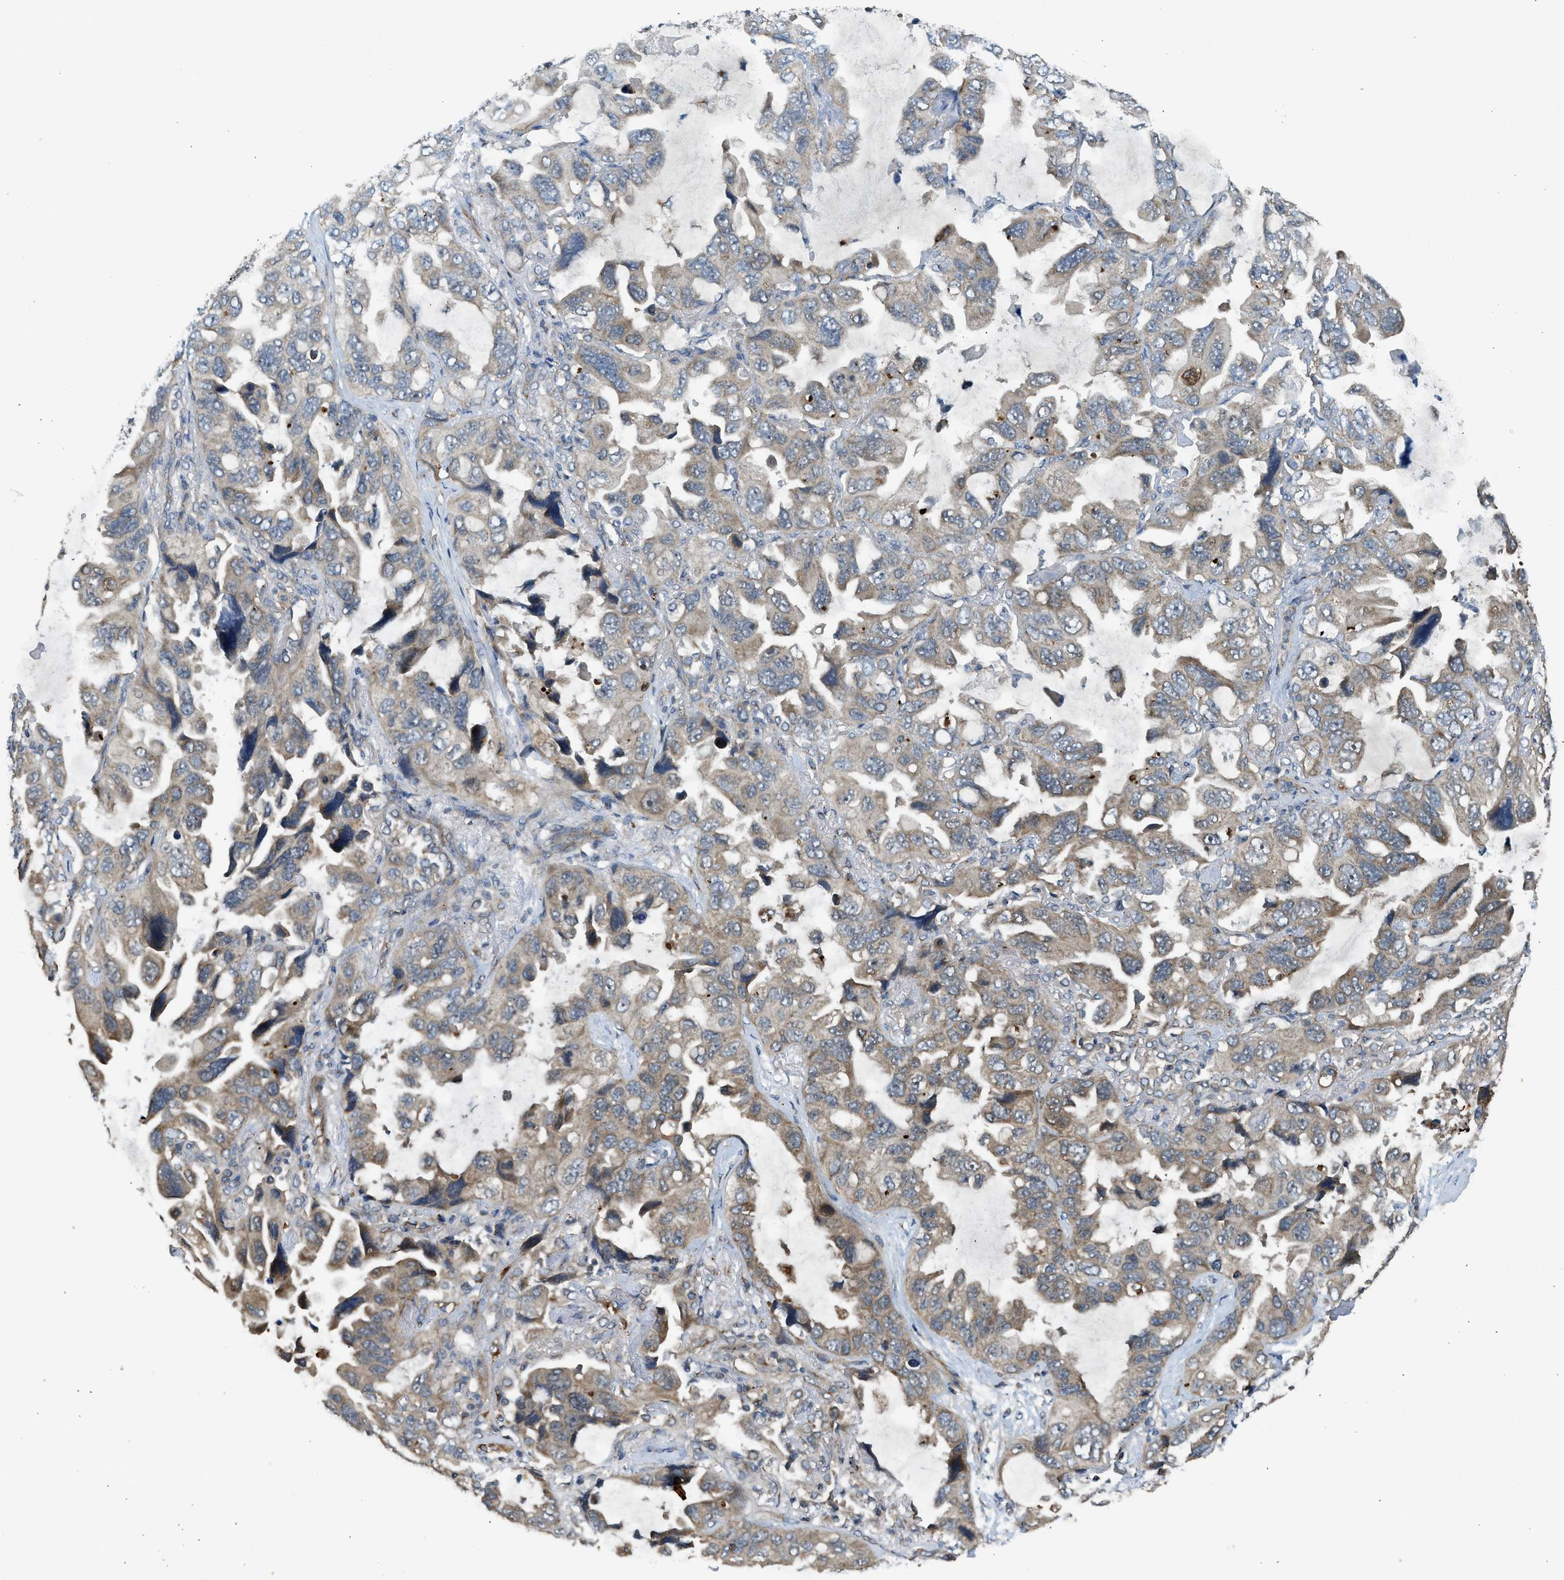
{"staining": {"intensity": "weak", "quantity": "25%-75%", "location": "cytoplasmic/membranous"}, "tissue": "lung cancer", "cell_type": "Tumor cells", "image_type": "cancer", "snomed": [{"axis": "morphology", "description": "Squamous cell carcinoma, NOS"}, {"axis": "topography", "description": "Lung"}], "caption": "This histopathology image shows immunohistochemistry staining of human lung squamous cell carcinoma, with low weak cytoplasmic/membranous expression in about 25%-75% of tumor cells.", "gene": "STARD3", "patient": {"sex": "female", "age": 73}}